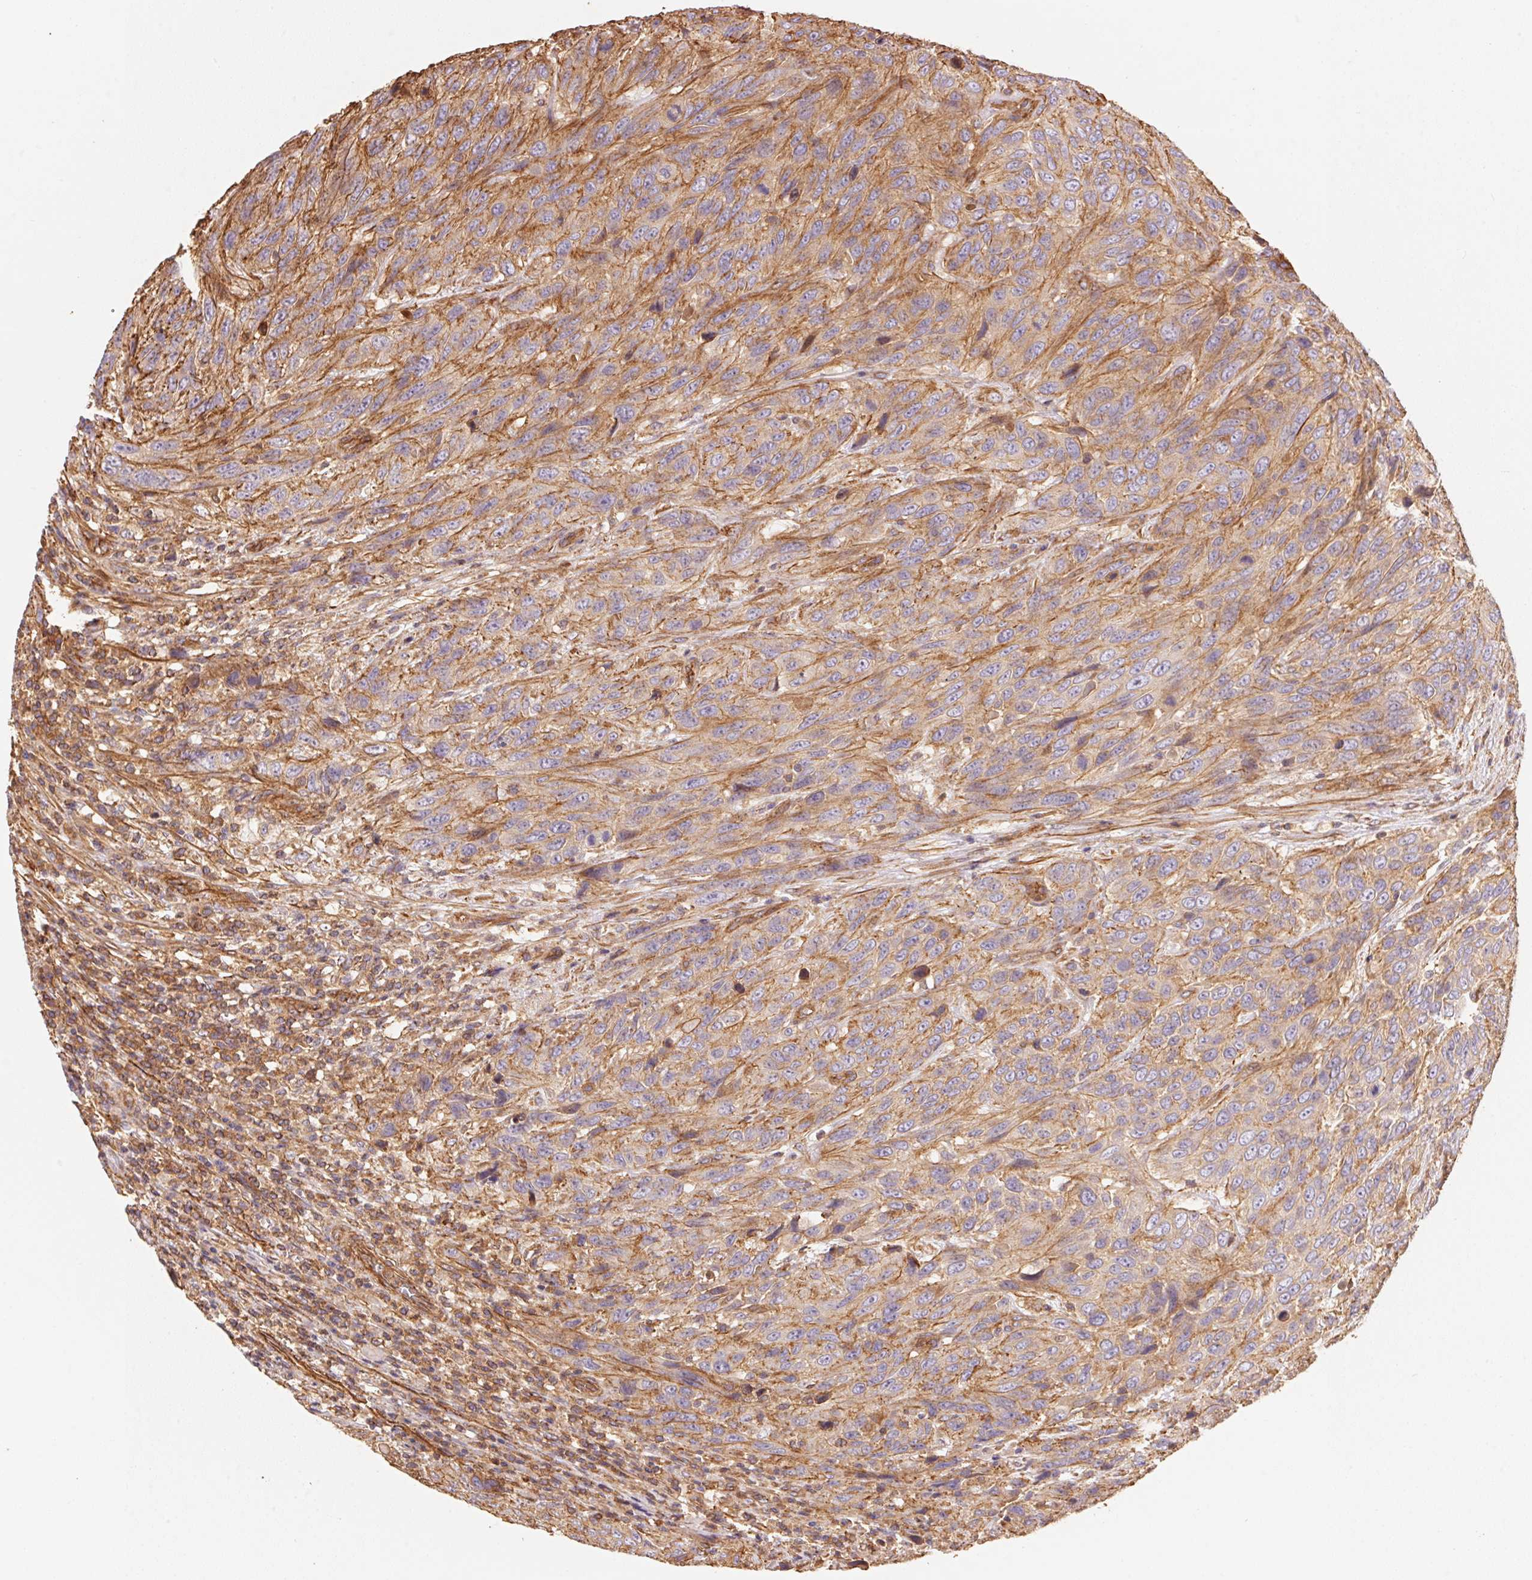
{"staining": {"intensity": "moderate", "quantity": ">75%", "location": "cytoplasmic/membranous"}, "tissue": "urothelial cancer", "cell_type": "Tumor cells", "image_type": "cancer", "snomed": [{"axis": "morphology", "description": "Urothelial carcinoma, High grade"}, {"axis": "topography", "description": "Urinary bladder"}], "caption": "DAB (3,3'-diaminobenzidine) immunohistochemical staining of human high-grade urothelial carcinoma shows moderate cytoplasmic/membranous protein expression in approximately >75% of tumor cells.", "gene": "FRAS1", "patient": {"sex": "female", "age": 70}}